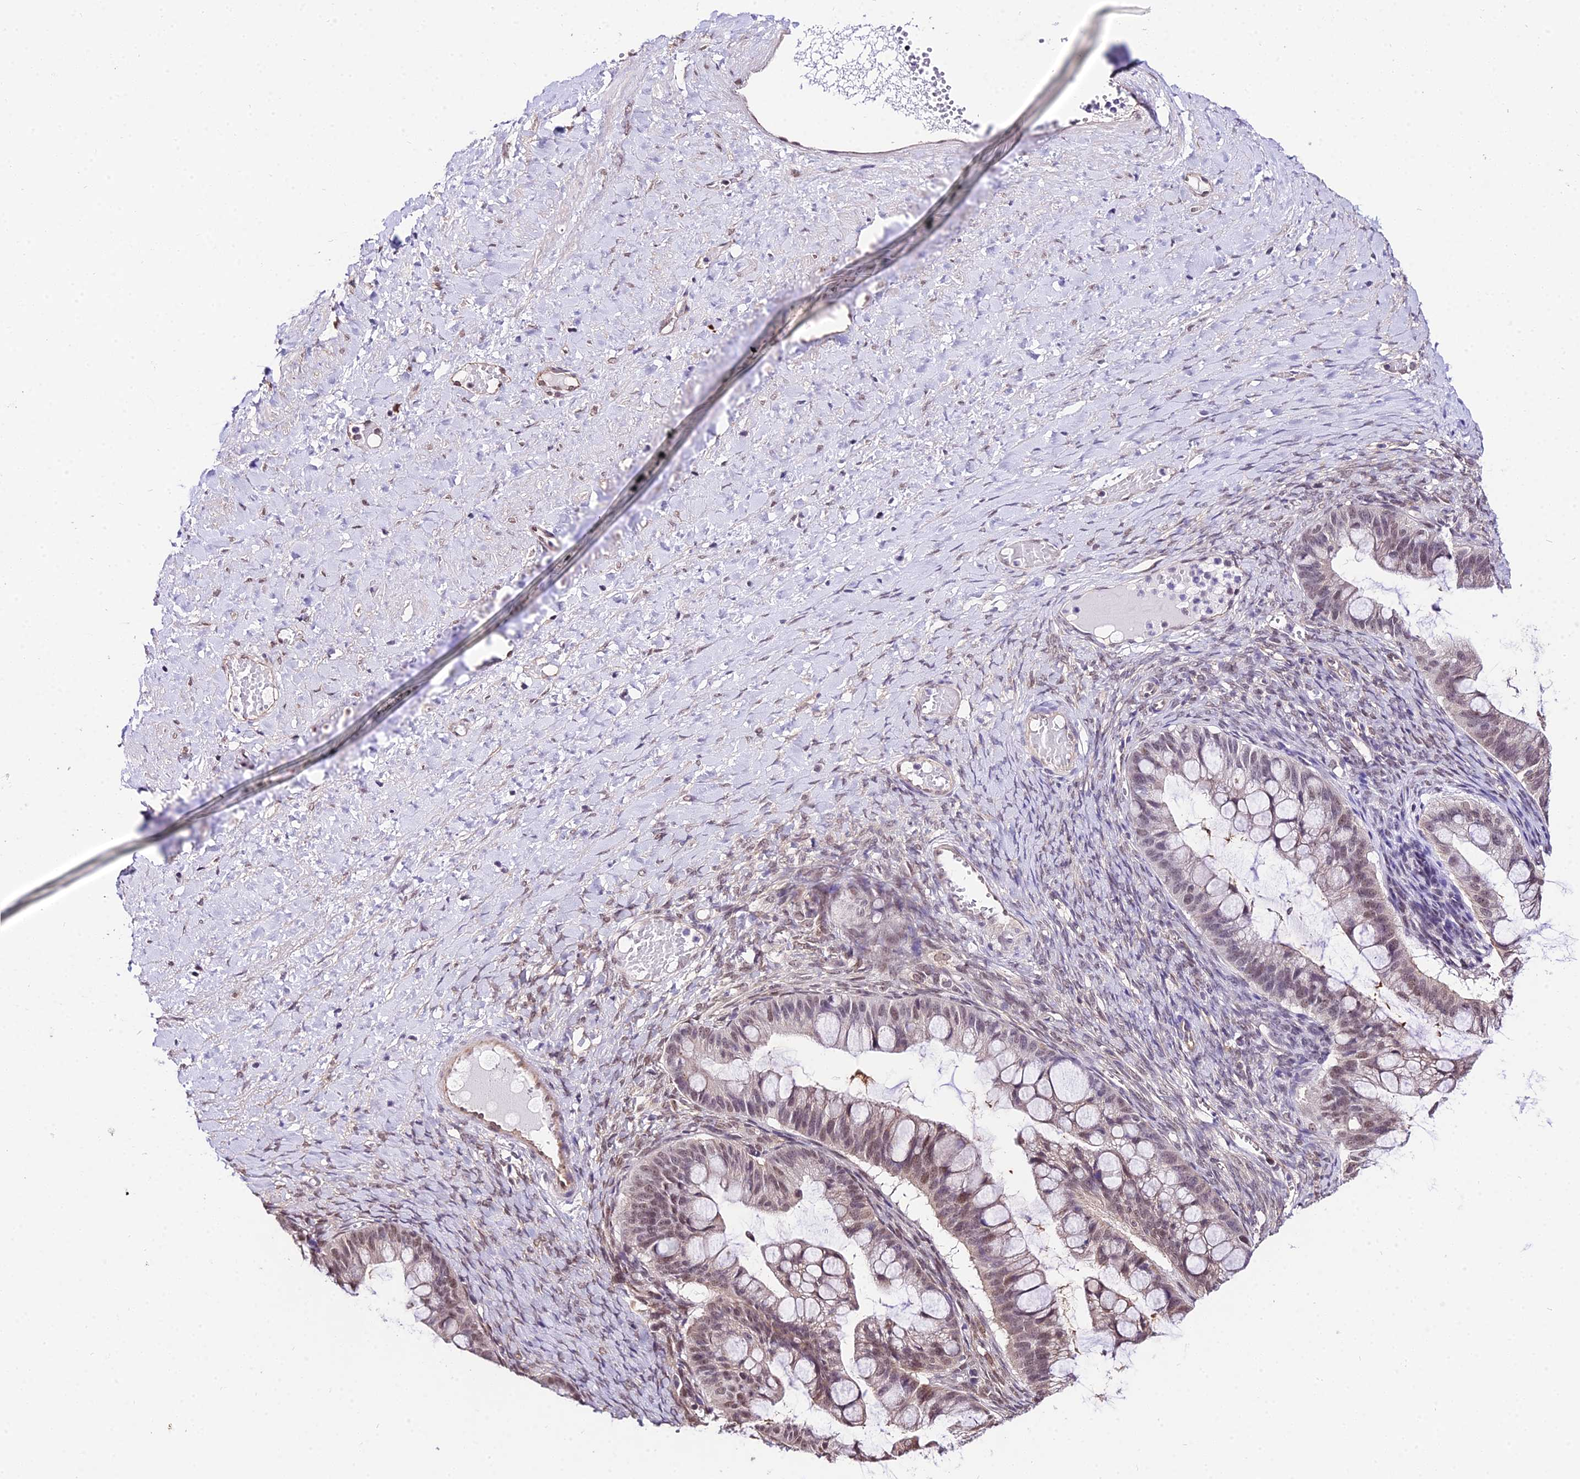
{"staining": {"intensity": "weak", "quantity": "25%-75%", "location": "nuclear"}, "tissue": "ovarian cancer", "cell_type": "Tumor cells", "image_type": "cancer", "snomed": [{"axis": "morphology", "description": "Cystadenocarcinoma, mucinous, NOS"}, {"axis": "topography", "description": "Ovary"}], "caption": "A high-resolution image shows immunohistochemistry staining of mucinous cystadenocarcinoma (ovarian), which reveals weak nuclear positivity in approximately 25%-75% of tumor cells.", "gene": "POLR2I", "patient": {"sex": "female", "age": 73}}